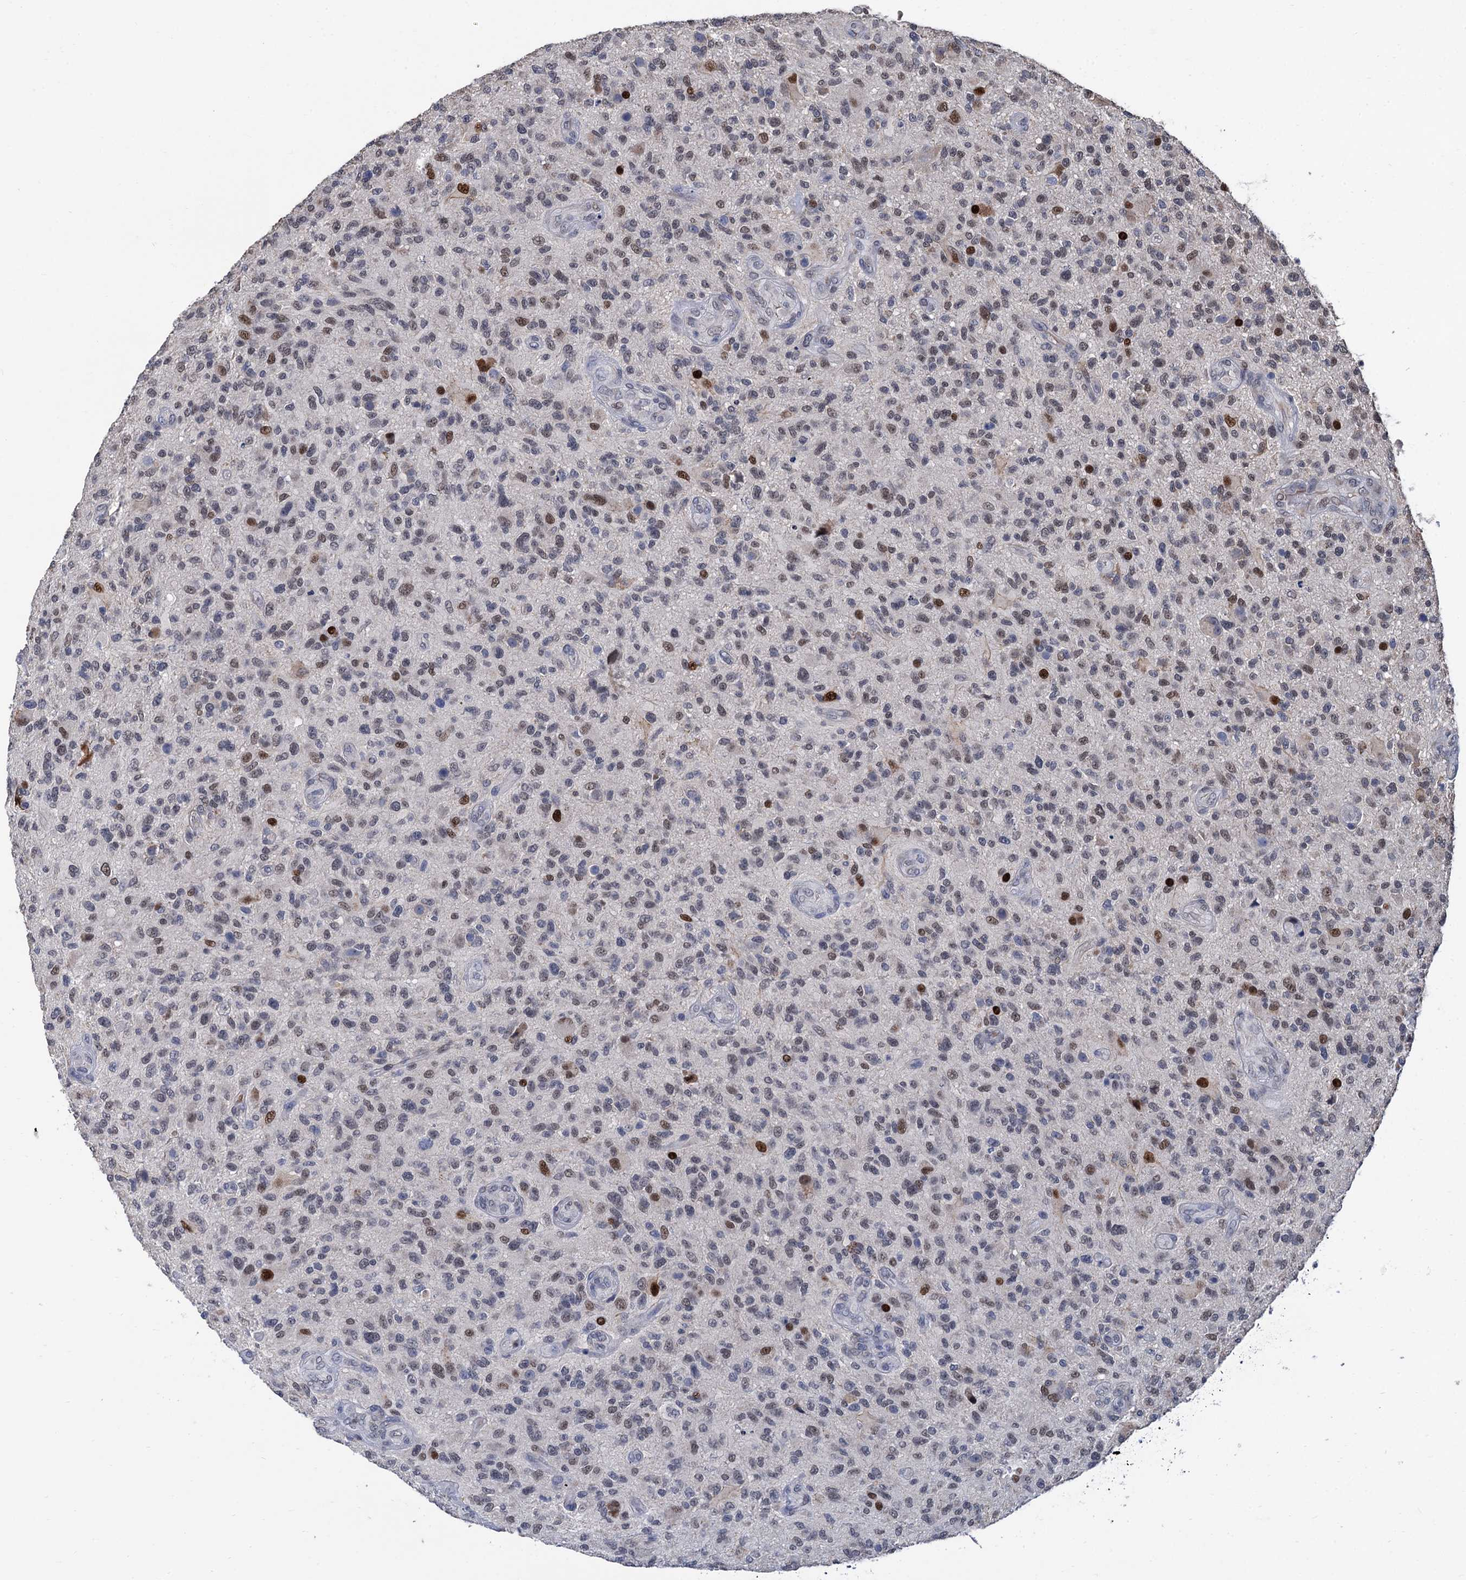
{"staining": {"intensity": "strong", "quantity": "<25%", "location": "nuclear"}, "tissue": "glioma", "cell_type": "Tumor cells", "image_type": "cancer", "snomed": [{"axis": "morphology", "description": "Glioma, malignant, High grade"}, {"axis": "topography", "description": "Brain"}], "caption": "Protein expression analysis of glioma displays strong nuclear staining in about <25% of tumor cells.", "gene": "TSEN34", "patient": {"sex": "male", "age": 47}}